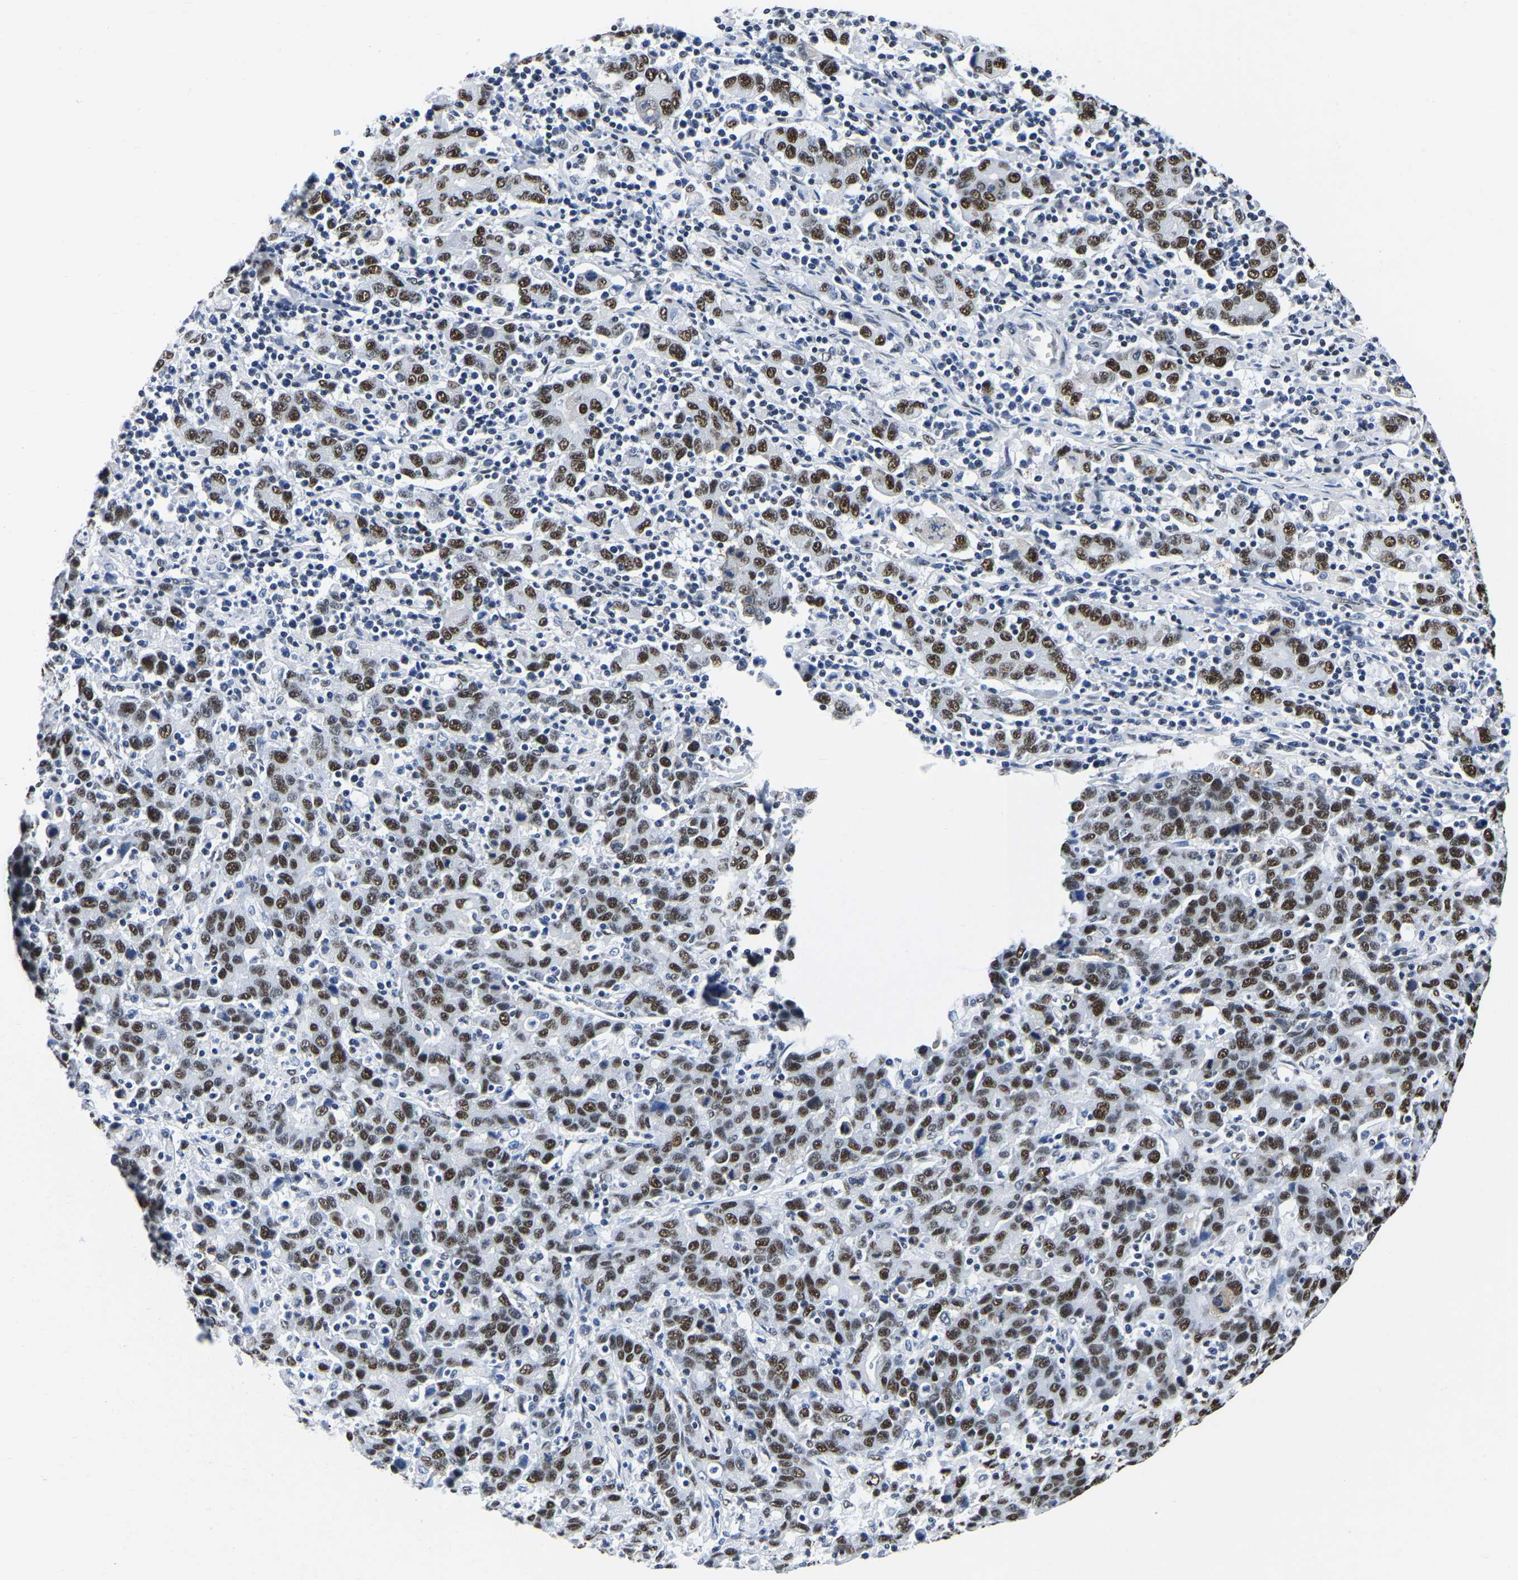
{"staining": {"intensity": "strong", "quantity": ">75%", "location": "nuclear"}, "tissue": "stomach cancer", "cell_type": "Tumor cells", "image_type": "cancer", "snomed": [{"axis": "morphology", "description": "Adenocarcinoma, NOS"}, {"axis": "topography", "description": "Stomach, upper"}], "caption": "Strong nuclear protein staining is seen in about >75% of tumor cells in stomach cancer (adenocarcinoma). (Brightfield microscopy of DAB IHC at high magnification).", "gene": "UBA1", "patient": {"sex": "male", "age": 69}}